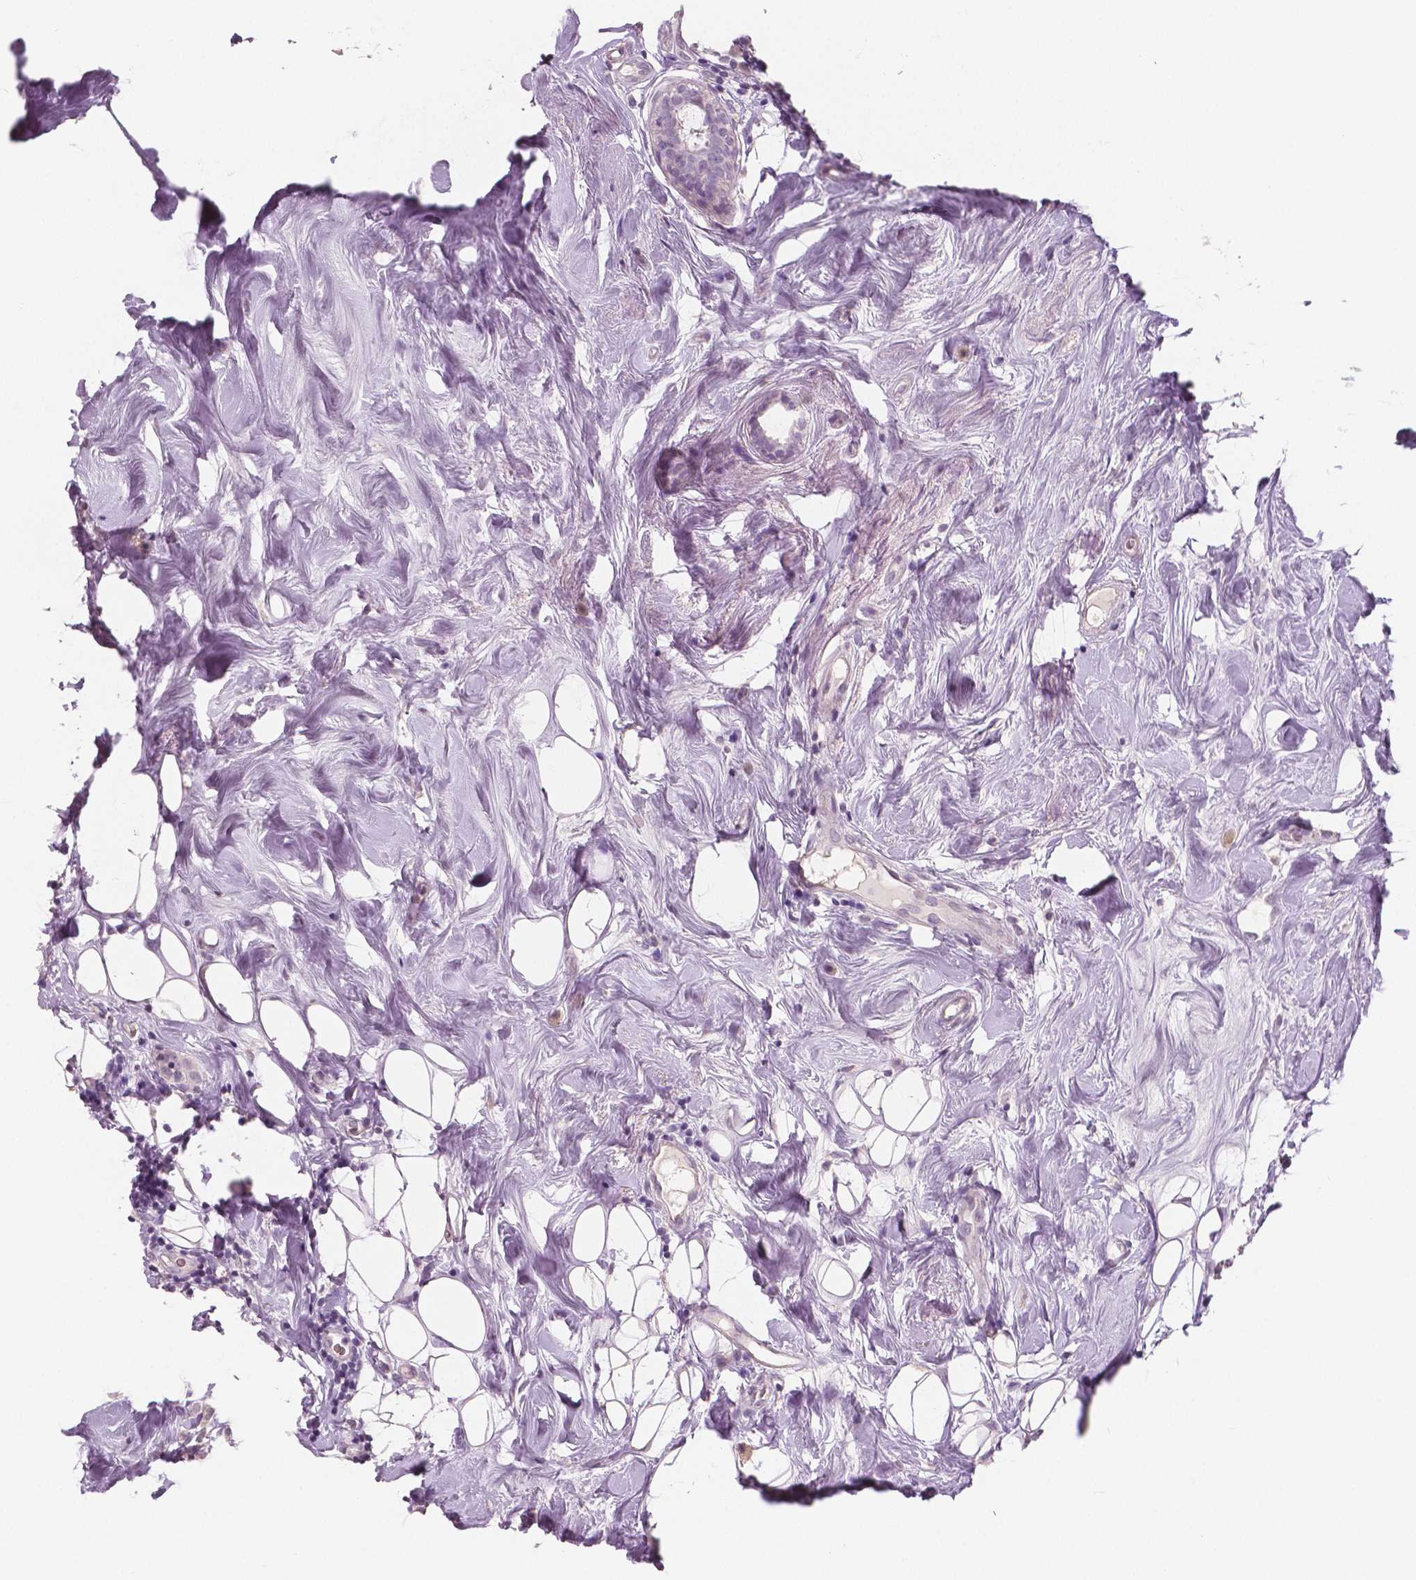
{"staining": {"intensity": "negative", "quantity": "none", "location": "none"}, "tissue": "breast cancer", "cell_type": "Tumor cells", "image_type": "cancer", "snomed": [{"axis": "morphology", "description": "Lobular carcinoma"}, {"axis": "topography", "description": "Breast"}], "caption": "This is an immunohistochemistry histopathology image of human lobular carcinoma (breast). There is no expression in tumor cells.", "gene": "NECAB1", "patient": {"sex": "female", "age": 49}}